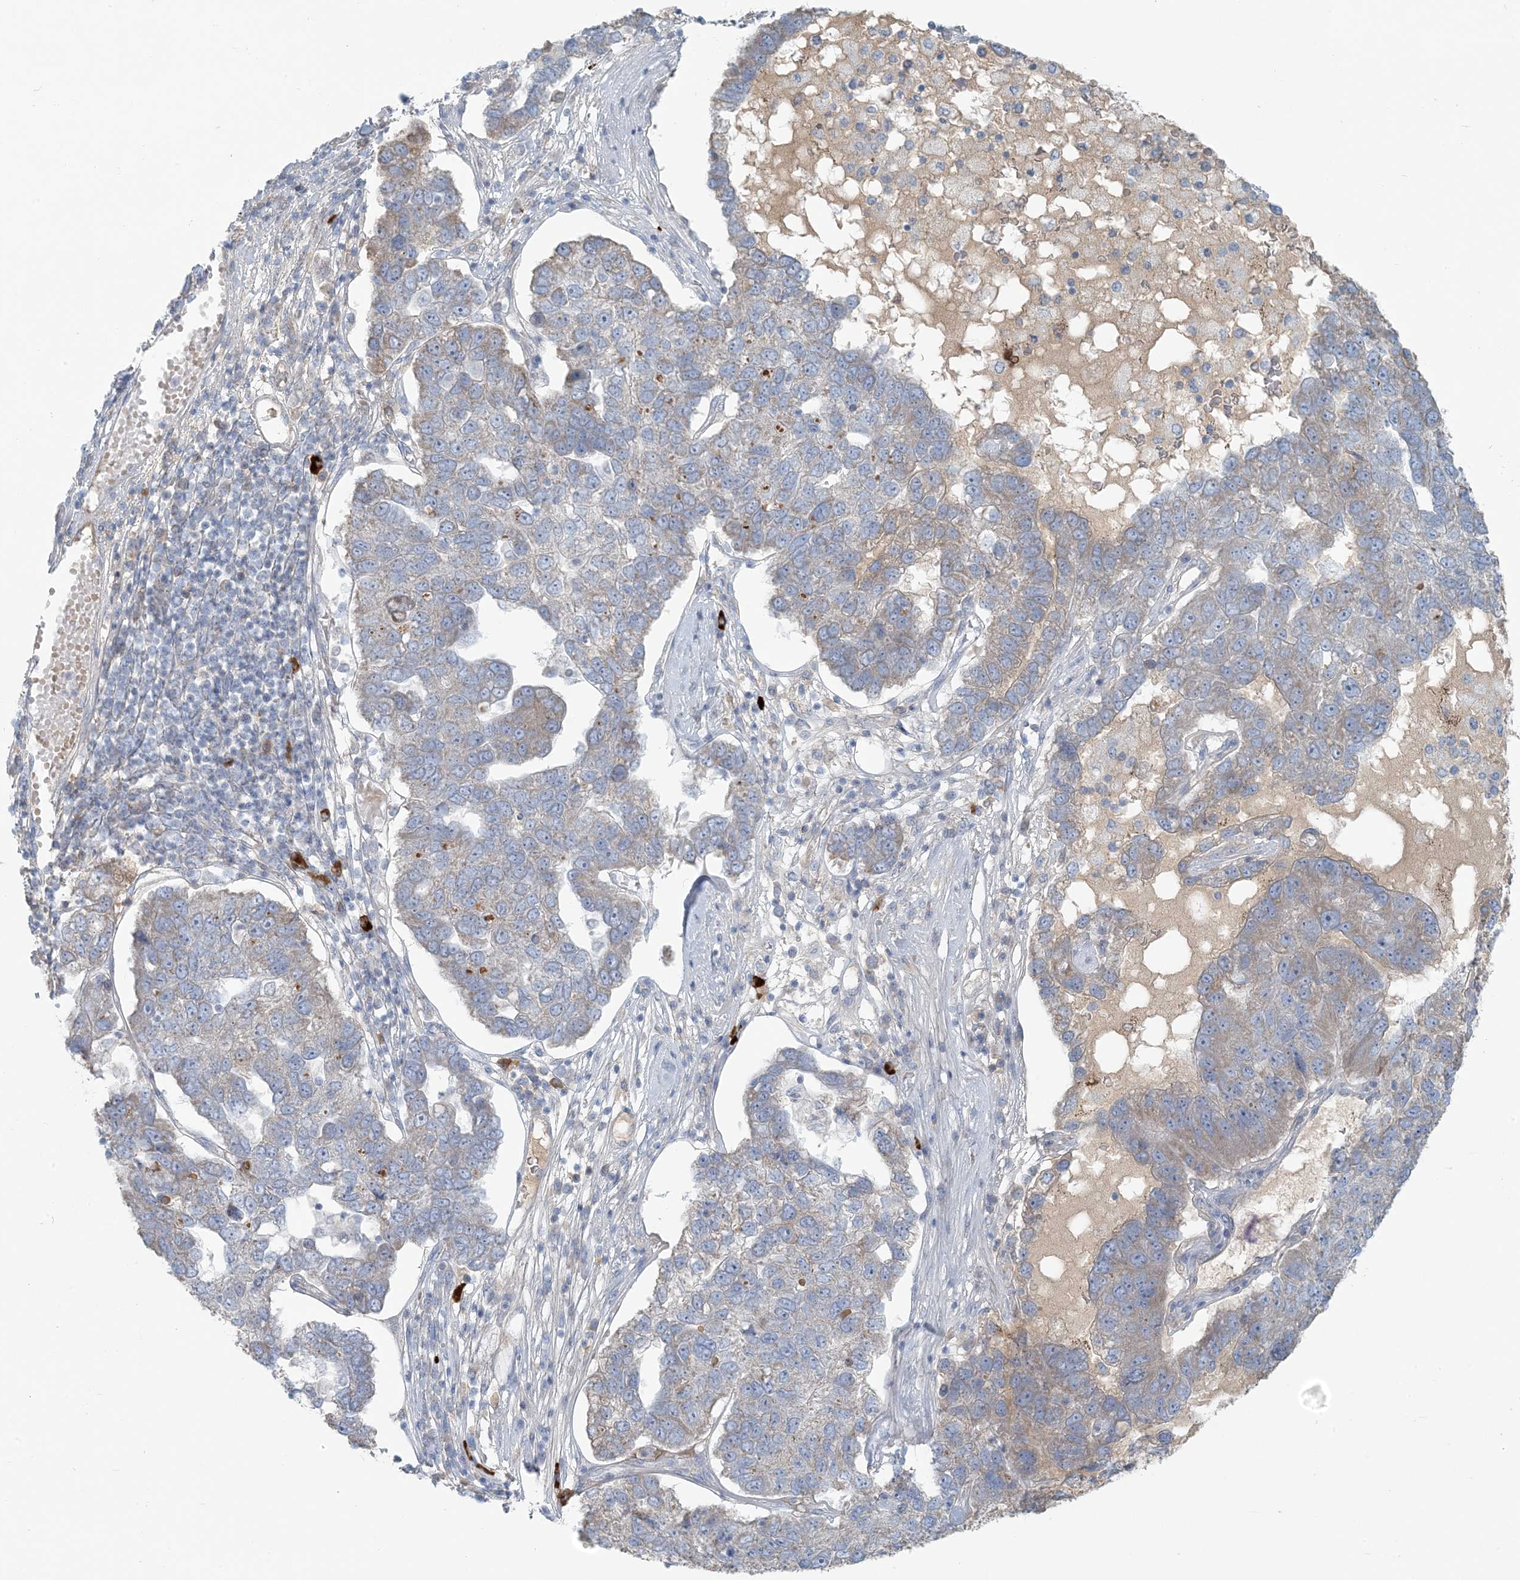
{"staining": {"intensity": "weak", "quantity": "25%-75%", "location": "cytoplasmic/membranous"}, "tissue": "pancreatic cancer", "cell_type": "Tumor cells", "image_type": "cancer", "snomed": [{"axis": "morphology", "description": "Adenocarcinoma, NOS"}, {"axis": "topography", "description": "Pancreas"}], "caption": "A low amount of weak cytoplasmic/membranous positivity is seen in about 25%-75% of tumor cells in pancreatic cancer tissue.", "gene": "SCML1", "patient": {"sex": "female", "age": 61}}